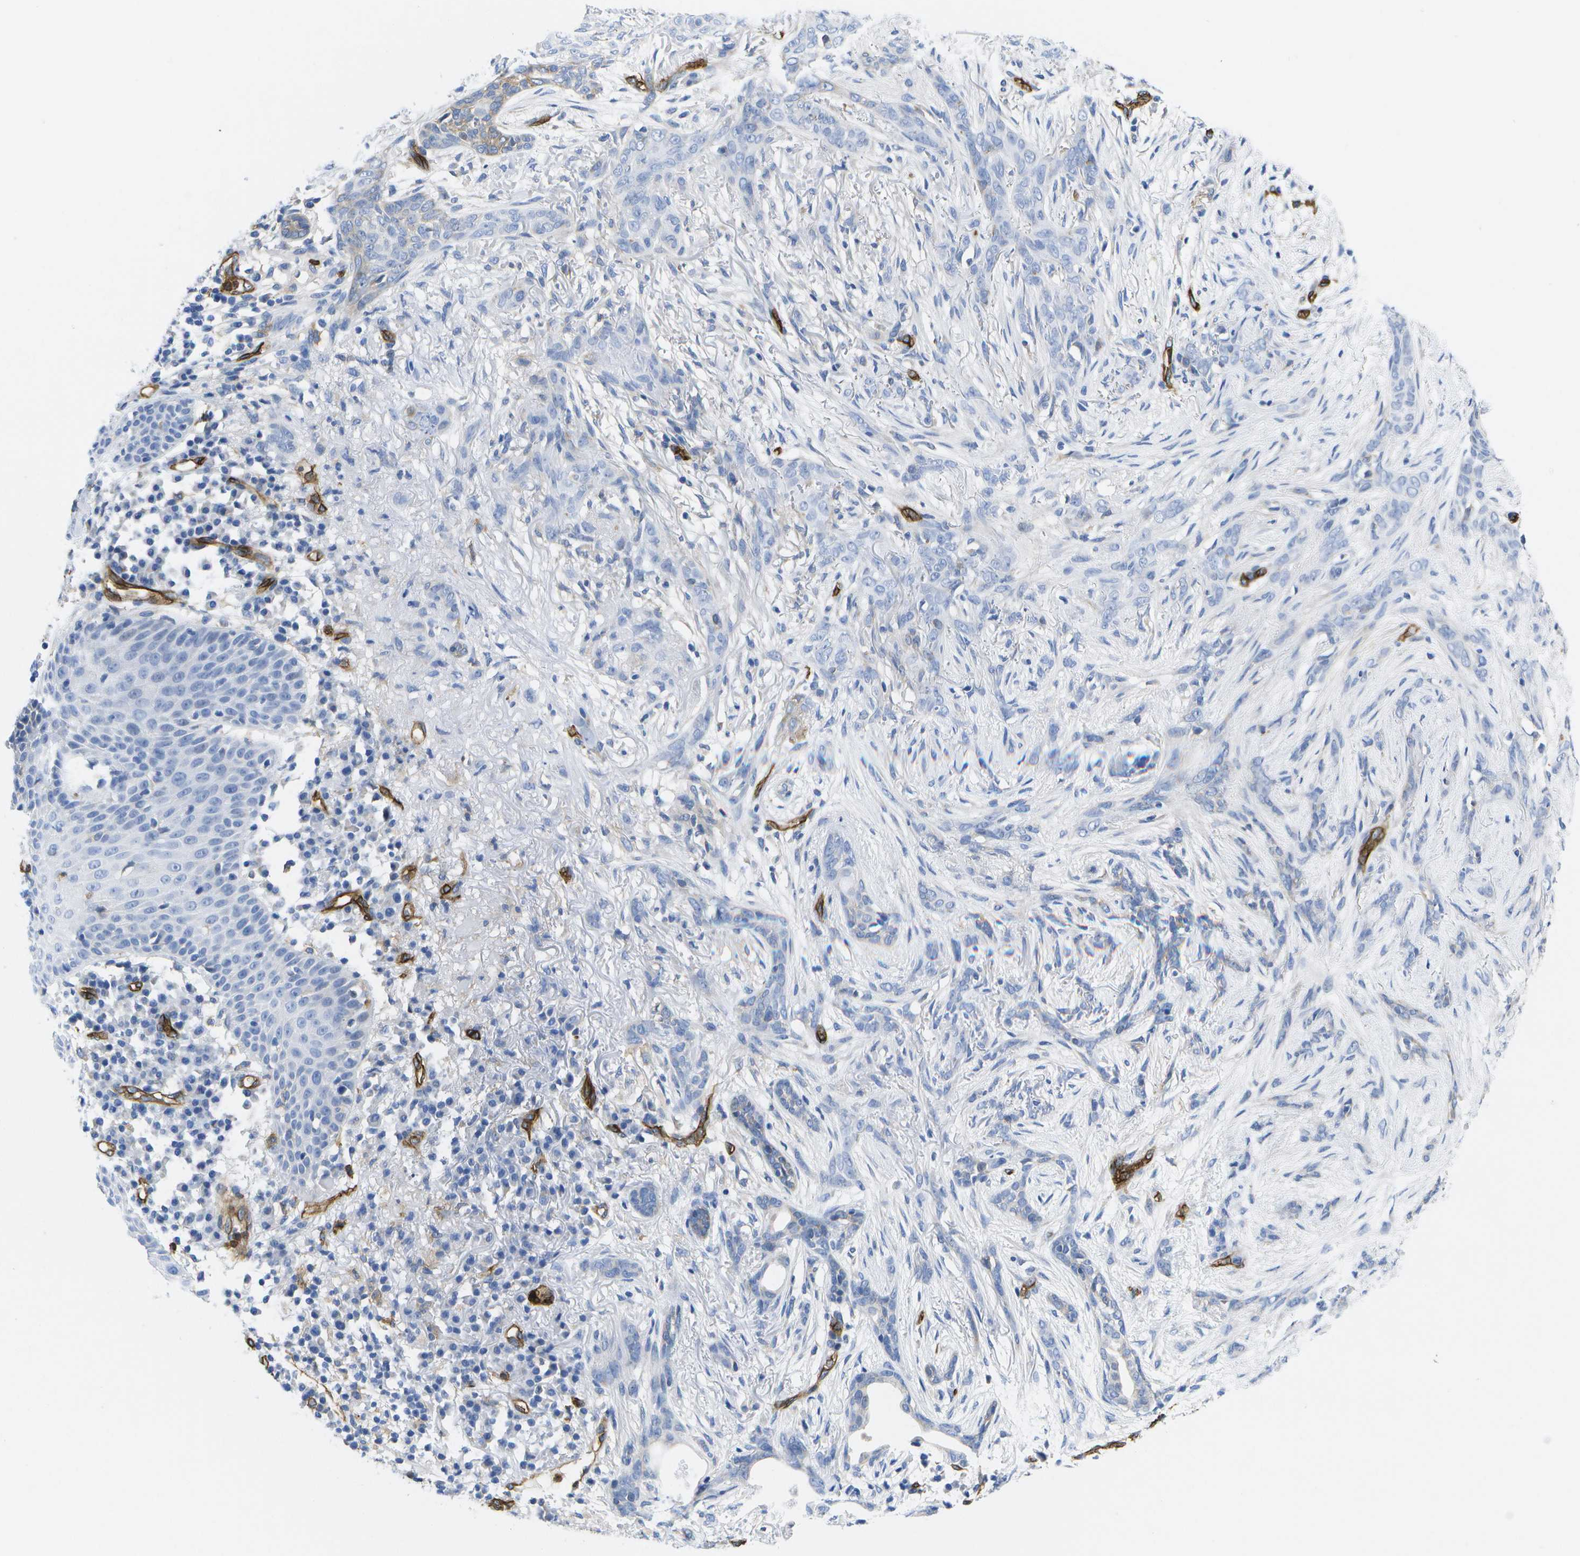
{"staining": {"intensity": "negative", "quantity": "none", "location": "none"}, "tissue": "skin cancer", "cell_type": "Tumor cells", "image_type": "cancer", "snomed": [{"axis": "morphology", "description": "Basal cell carcinoma"}, {"axis": "morphology", "description": "Adnexal tumor, benign"}, {"axis": "topography", "description": "Skin"}], "caption": "High power microscopy micrograph of an immunohistochemistry (IHC) image of skin cancer, revealing no significant staining in tumor cells. (DAB immunohistochemistry, high magnification).", "gene": "DYSF", "patient": {"sex": "female", "age": 42}}